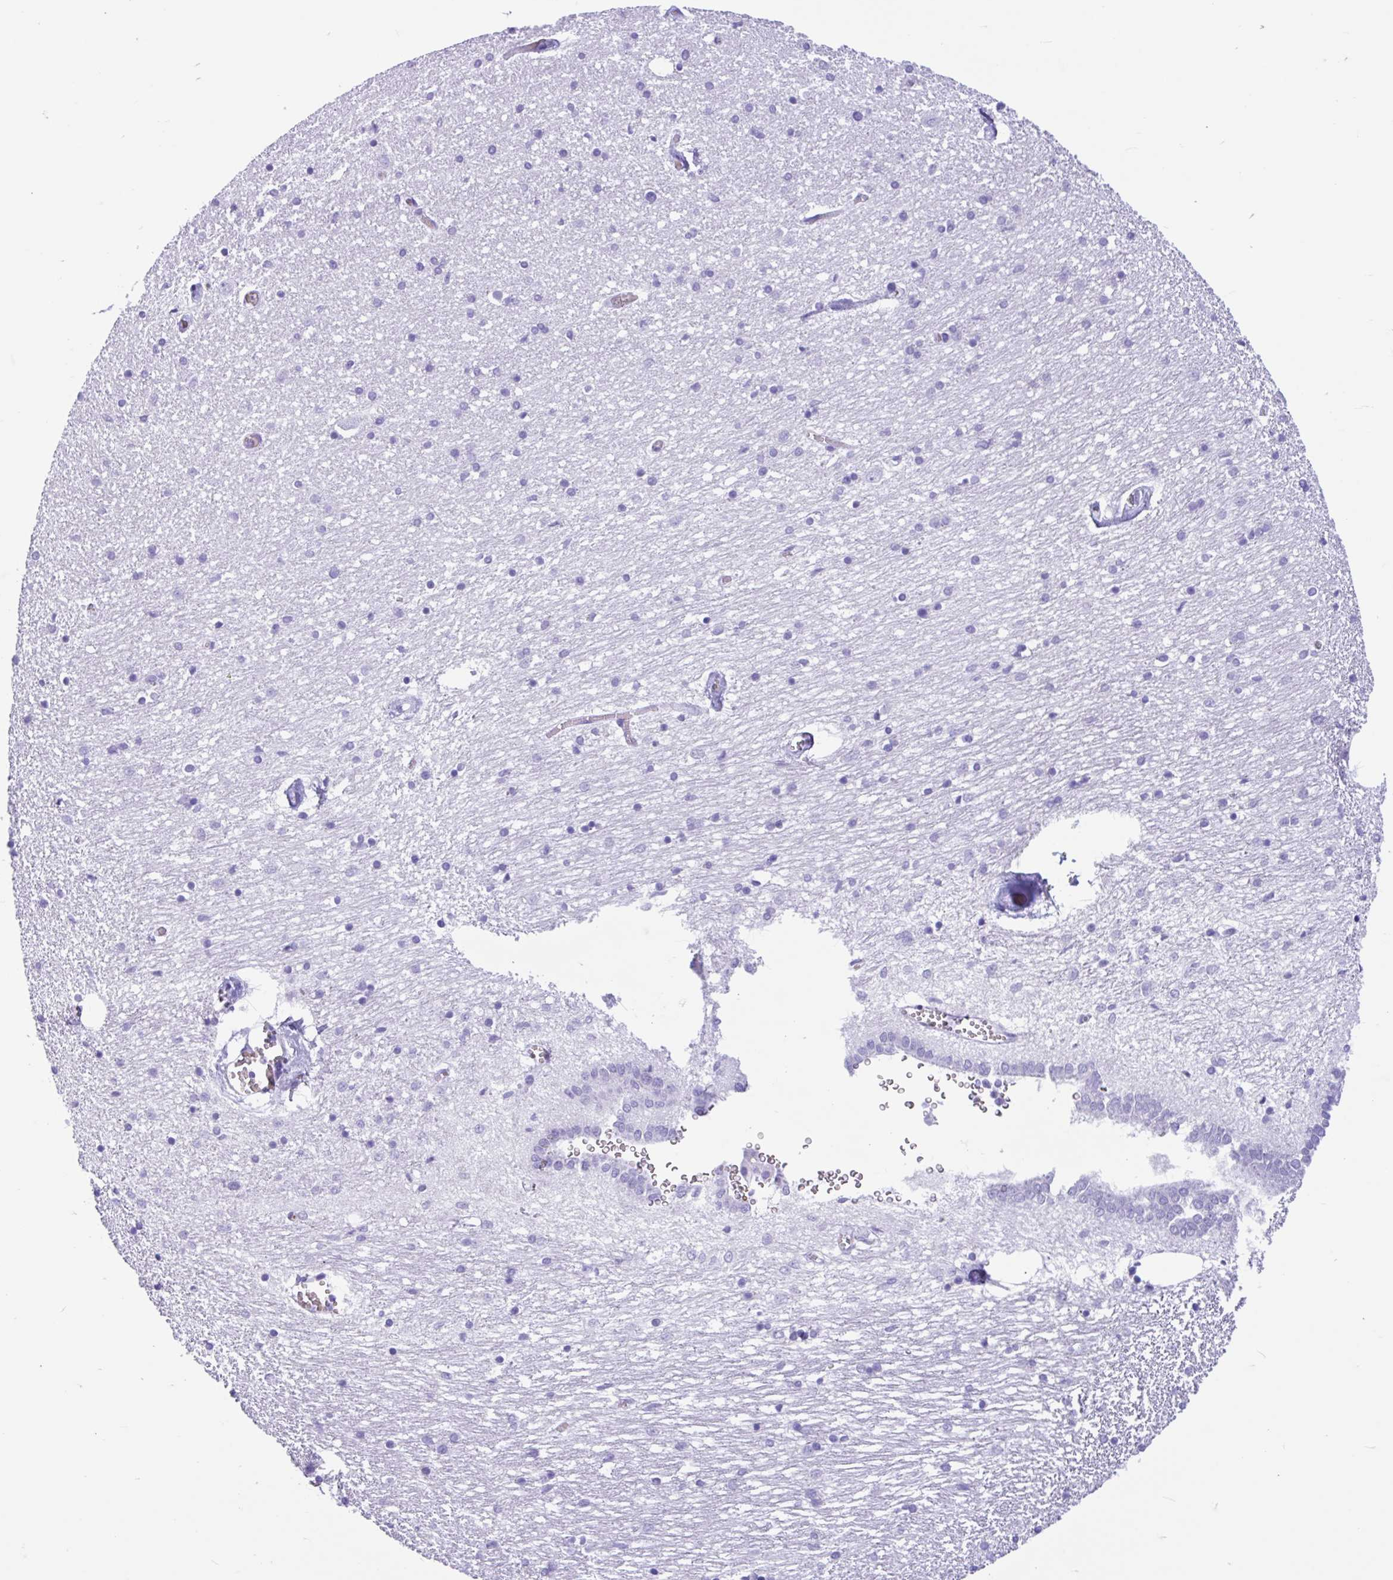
{"staining": {"intensity": "negative", "quantity": "none", "location": "none"}, "tissue": "caudate", "cell_type": "Glial cells", "image_type": "normal", "snomed": [{"axis": "morphology", "description": "Normal tissue, NOS"}, {"axis": "topography", "description": "Lateral ventricle wall"}, {"axis": "topography", "description": "Hippocampus"}], "caption": "IHC of normal human caudate shows no positivity in glial cells. Nuclei are stained in blue.", "gene": "TMEM79", "patient": {"sex": "female", "age": 63}}